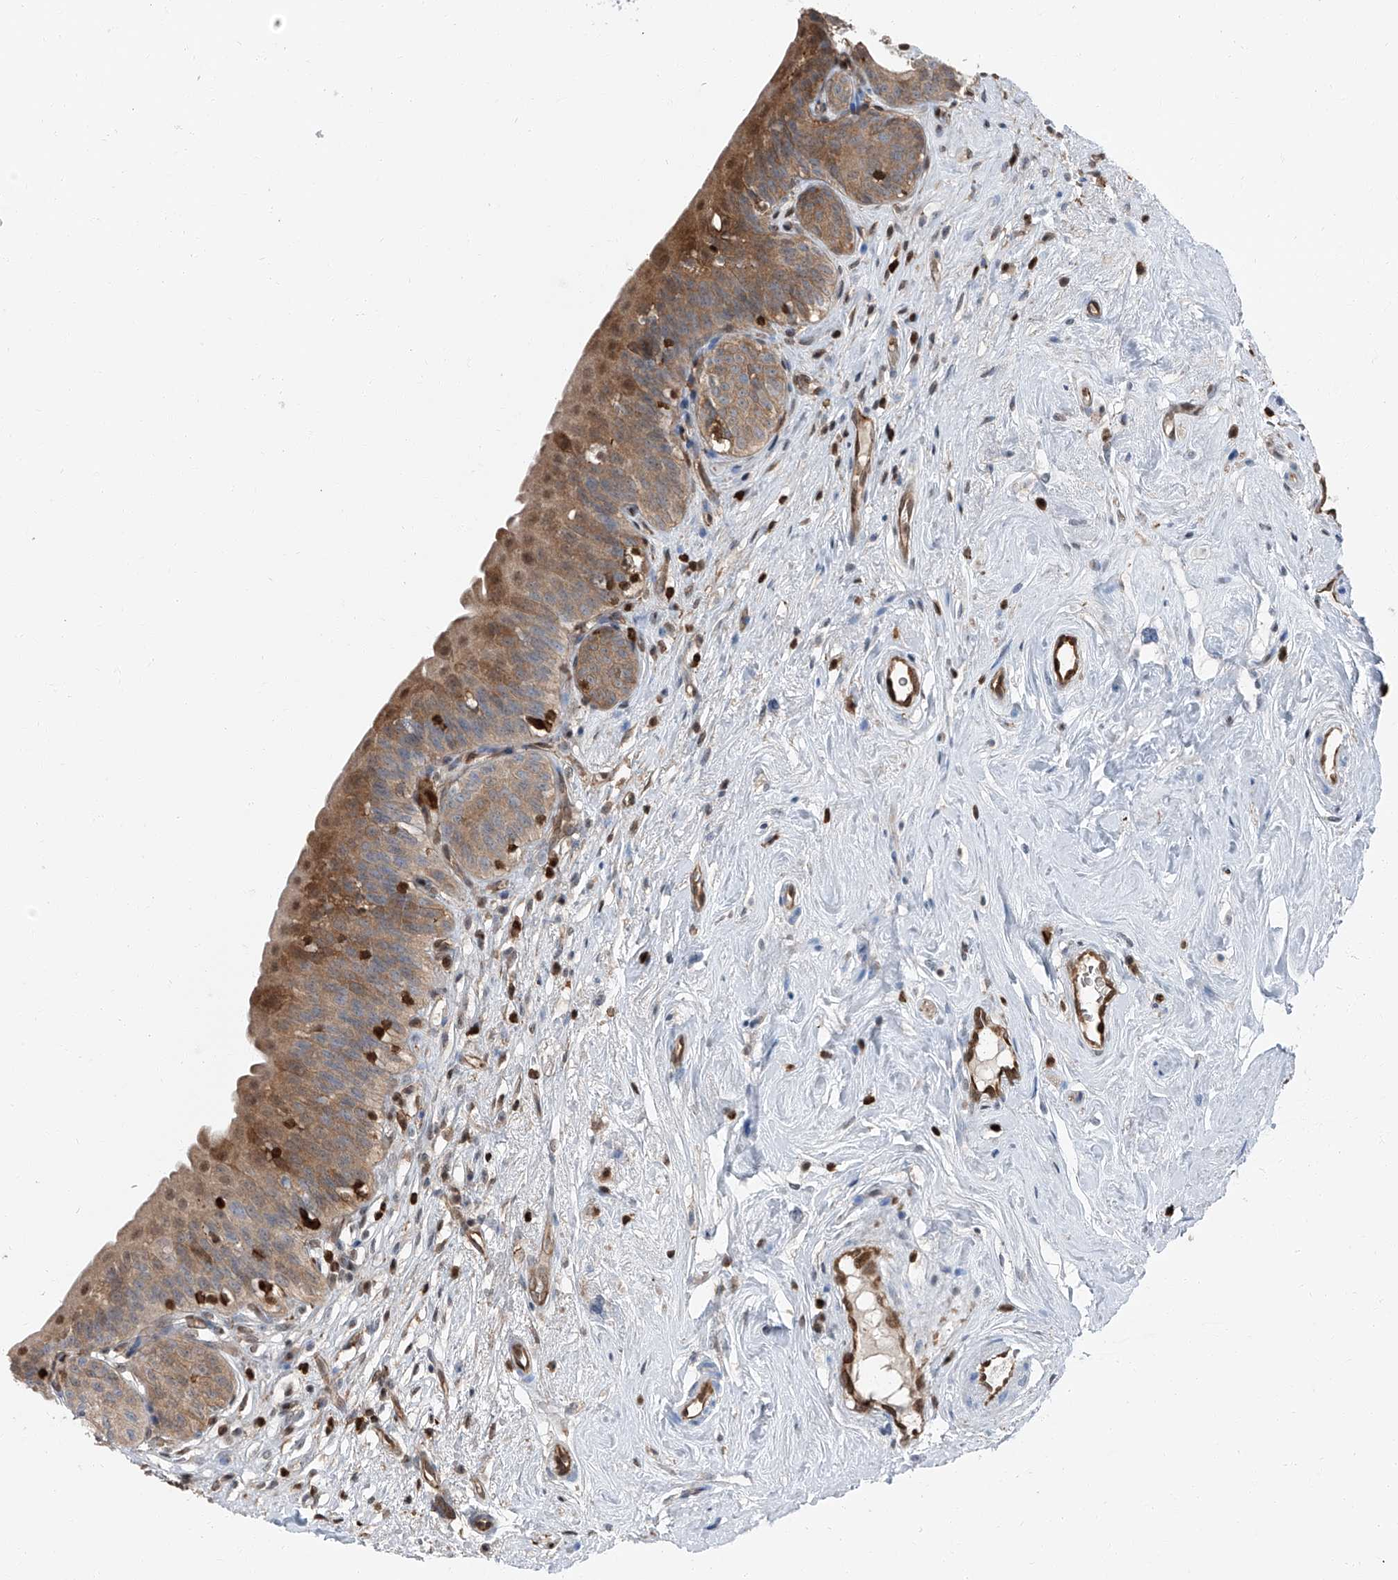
{"staining": {"intensity": "moderate", "quantity": ">75%", "location": "cytoplasmic/membranous,nuclear"}, "tissue": "urinary bladder", "cell_type": "Urothelial cells", "image_type": "normal", "snomed": [{"axis": "morphology", "description": "Normal tissue, NOS"}, {"axis": "topography", "description": "Urinary bladder"}], "caption": "Benign urinary bladder demonstrates moderate cytoplasmic/membranous,nuclear expression in approximately >75% of urothelial cells, visualized by immunohistochemistry. (DAB = brown stain, brightfield microscopy at high magnification).", "gene": "PSMB10", "patient": {"sex": "male", "age": 83}}